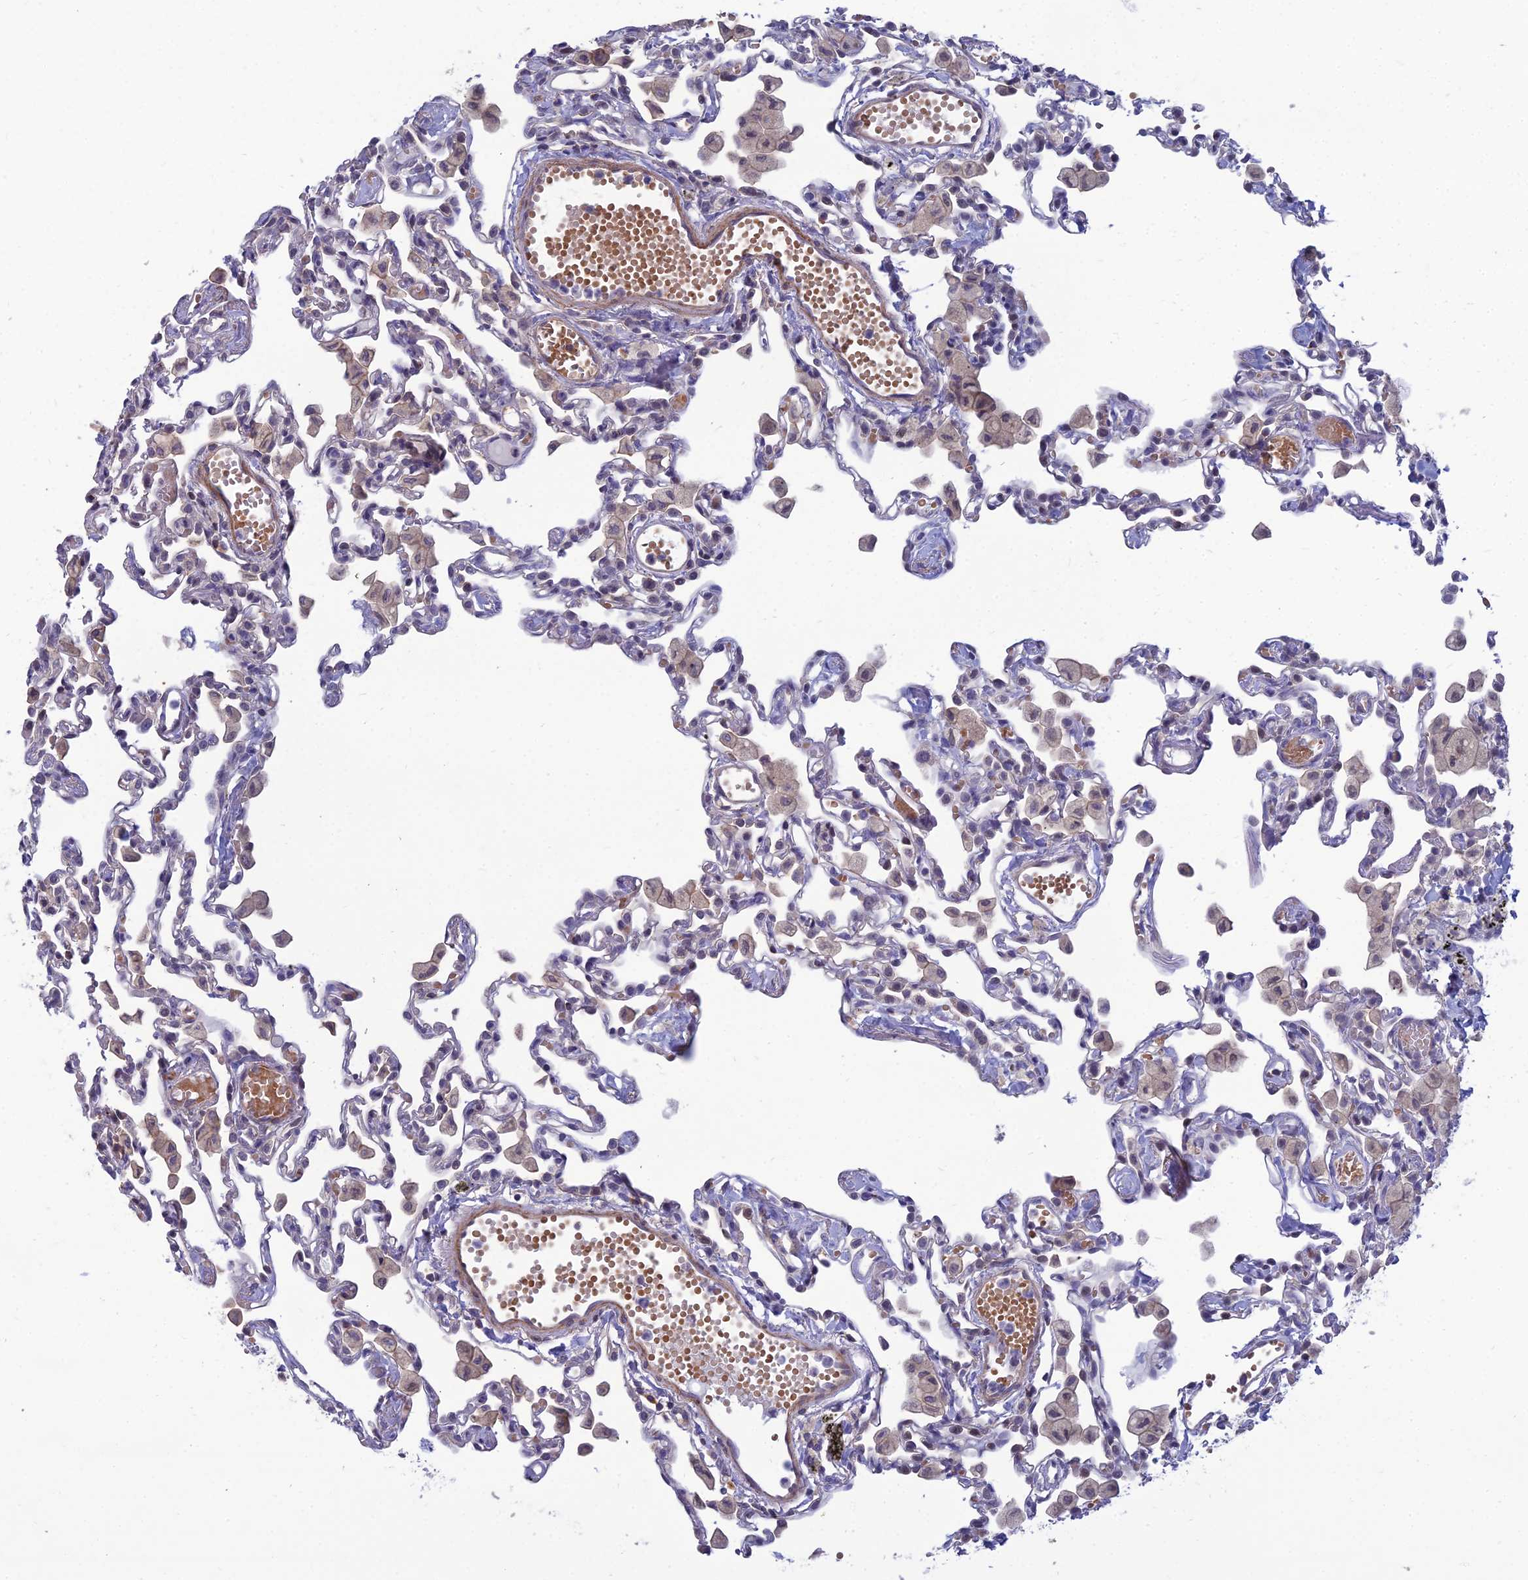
{"staining": {"intensity": "weak", "quantity": "<25%", "location": "nuclear"}, "tissue": "lung", "cell_type": "Alveolar cells", "image_type": "normal", "snomed": [{"axis": "morphology", "description": "Normal tissue, NOS"}, {"axis": "topography", "description": "Bronchus"}, {"axis": "topography", "description": "Lung"}], "caption": "Immunohistochemistry (IHC) photomicrograph of normal lung: human lung stained with DAB demonstrates no significant protein staining in alveolar cells. (Stains: DAB immunohistochemistry (IHC) with hematoxylin counter stain, Microscopy: brightfield microscopy at high magnification).", "gene": "OPA3", "patient": {"sex": "female", "age": 49}}